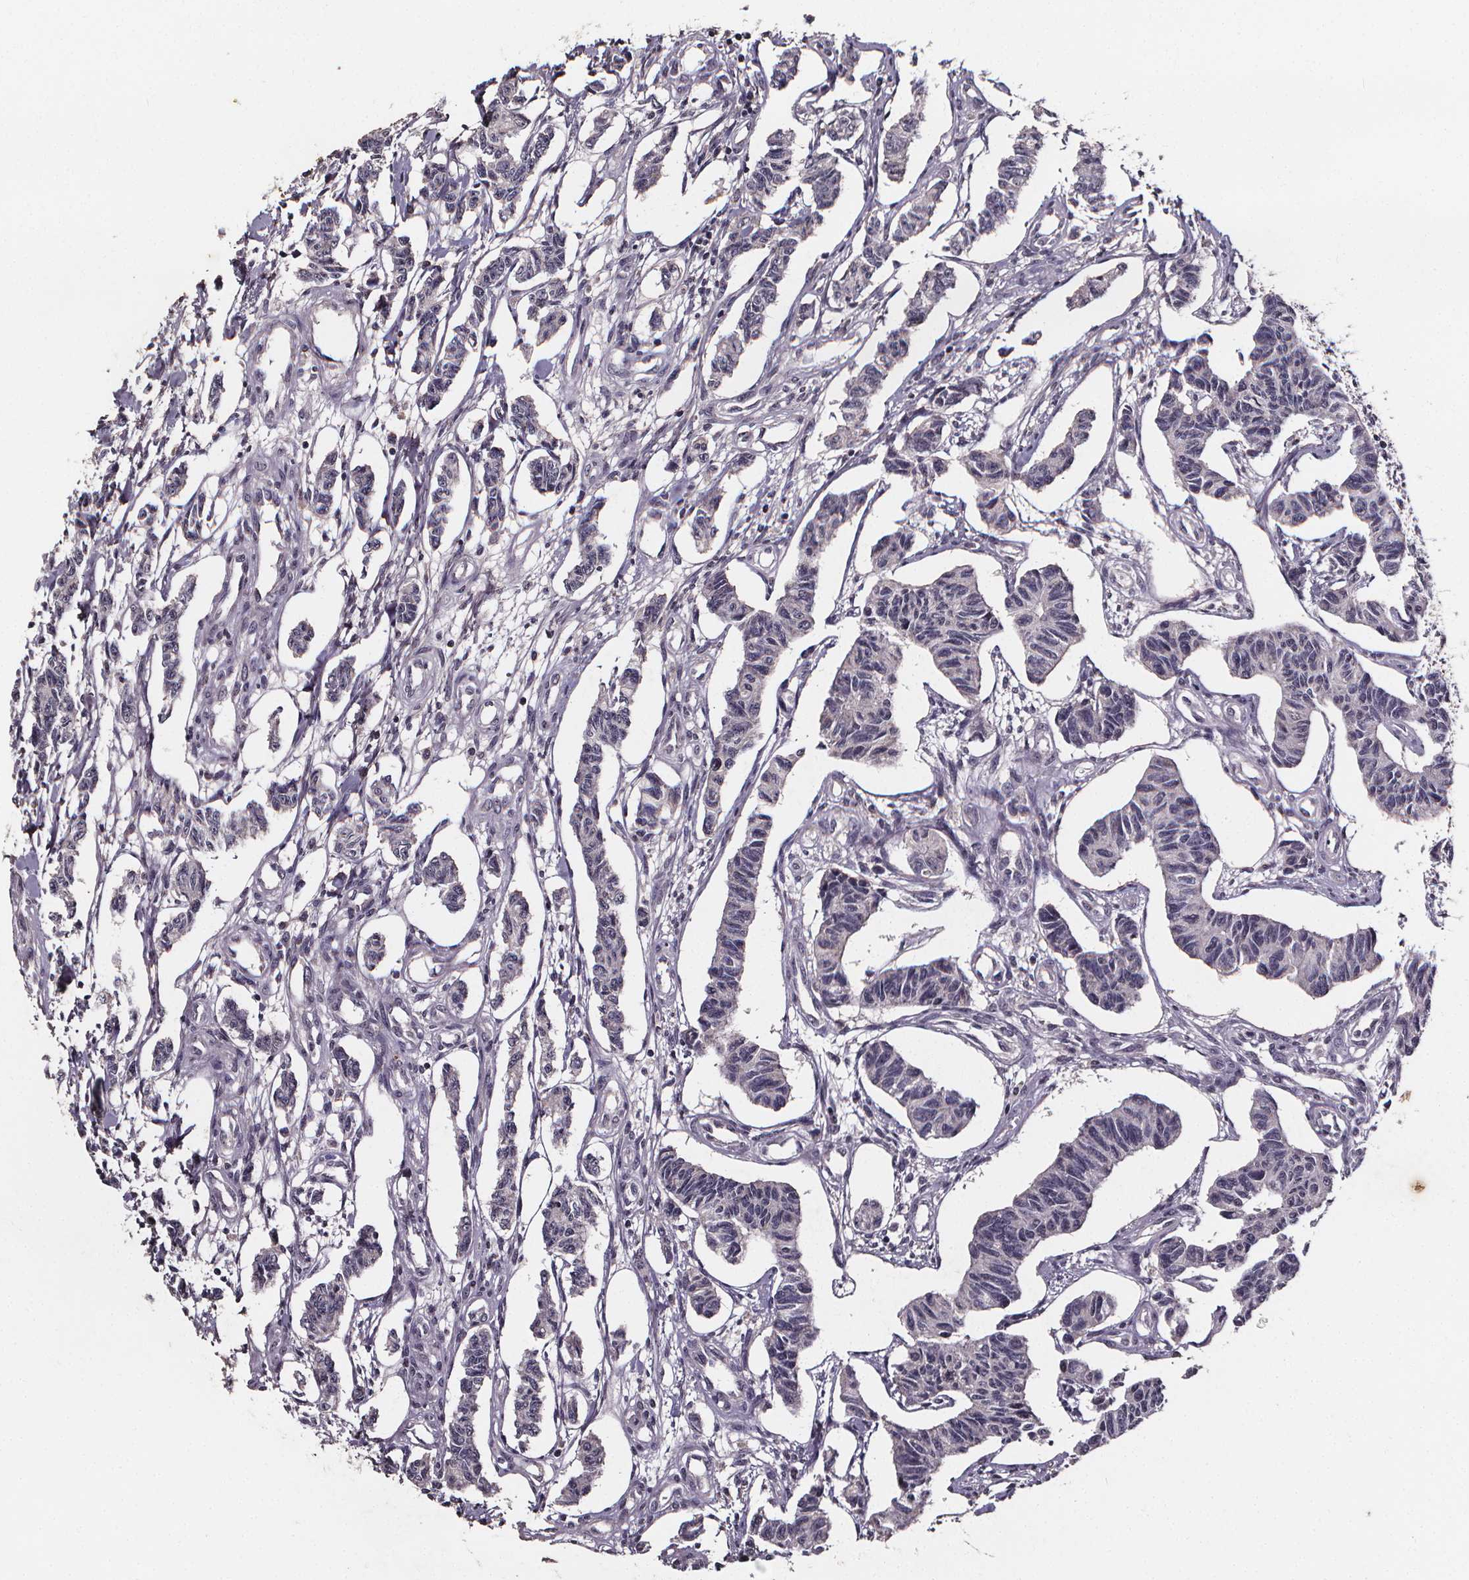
{"staining": {"intensity": "negative", "quantity": "none", "location": "none"}, "tissue": "carcinoid", "cell_type": "Tumor cells", "image_type": "cancer", "snomed": [{"axis": "morphology", "description": "Carcinoid, malignant, NOS"}, {"axis": "topography", "description": "Kidney"}], "caption": "Immunohistochemistry histopathology image of neoplastic tissue: human carcinoid stained with DAB (3,3'-diaminobenzidine) reveals no significant protein expression in tumor cells.", "gene": "SPAG8", "patient": {"sex": "female", "age": 41}}